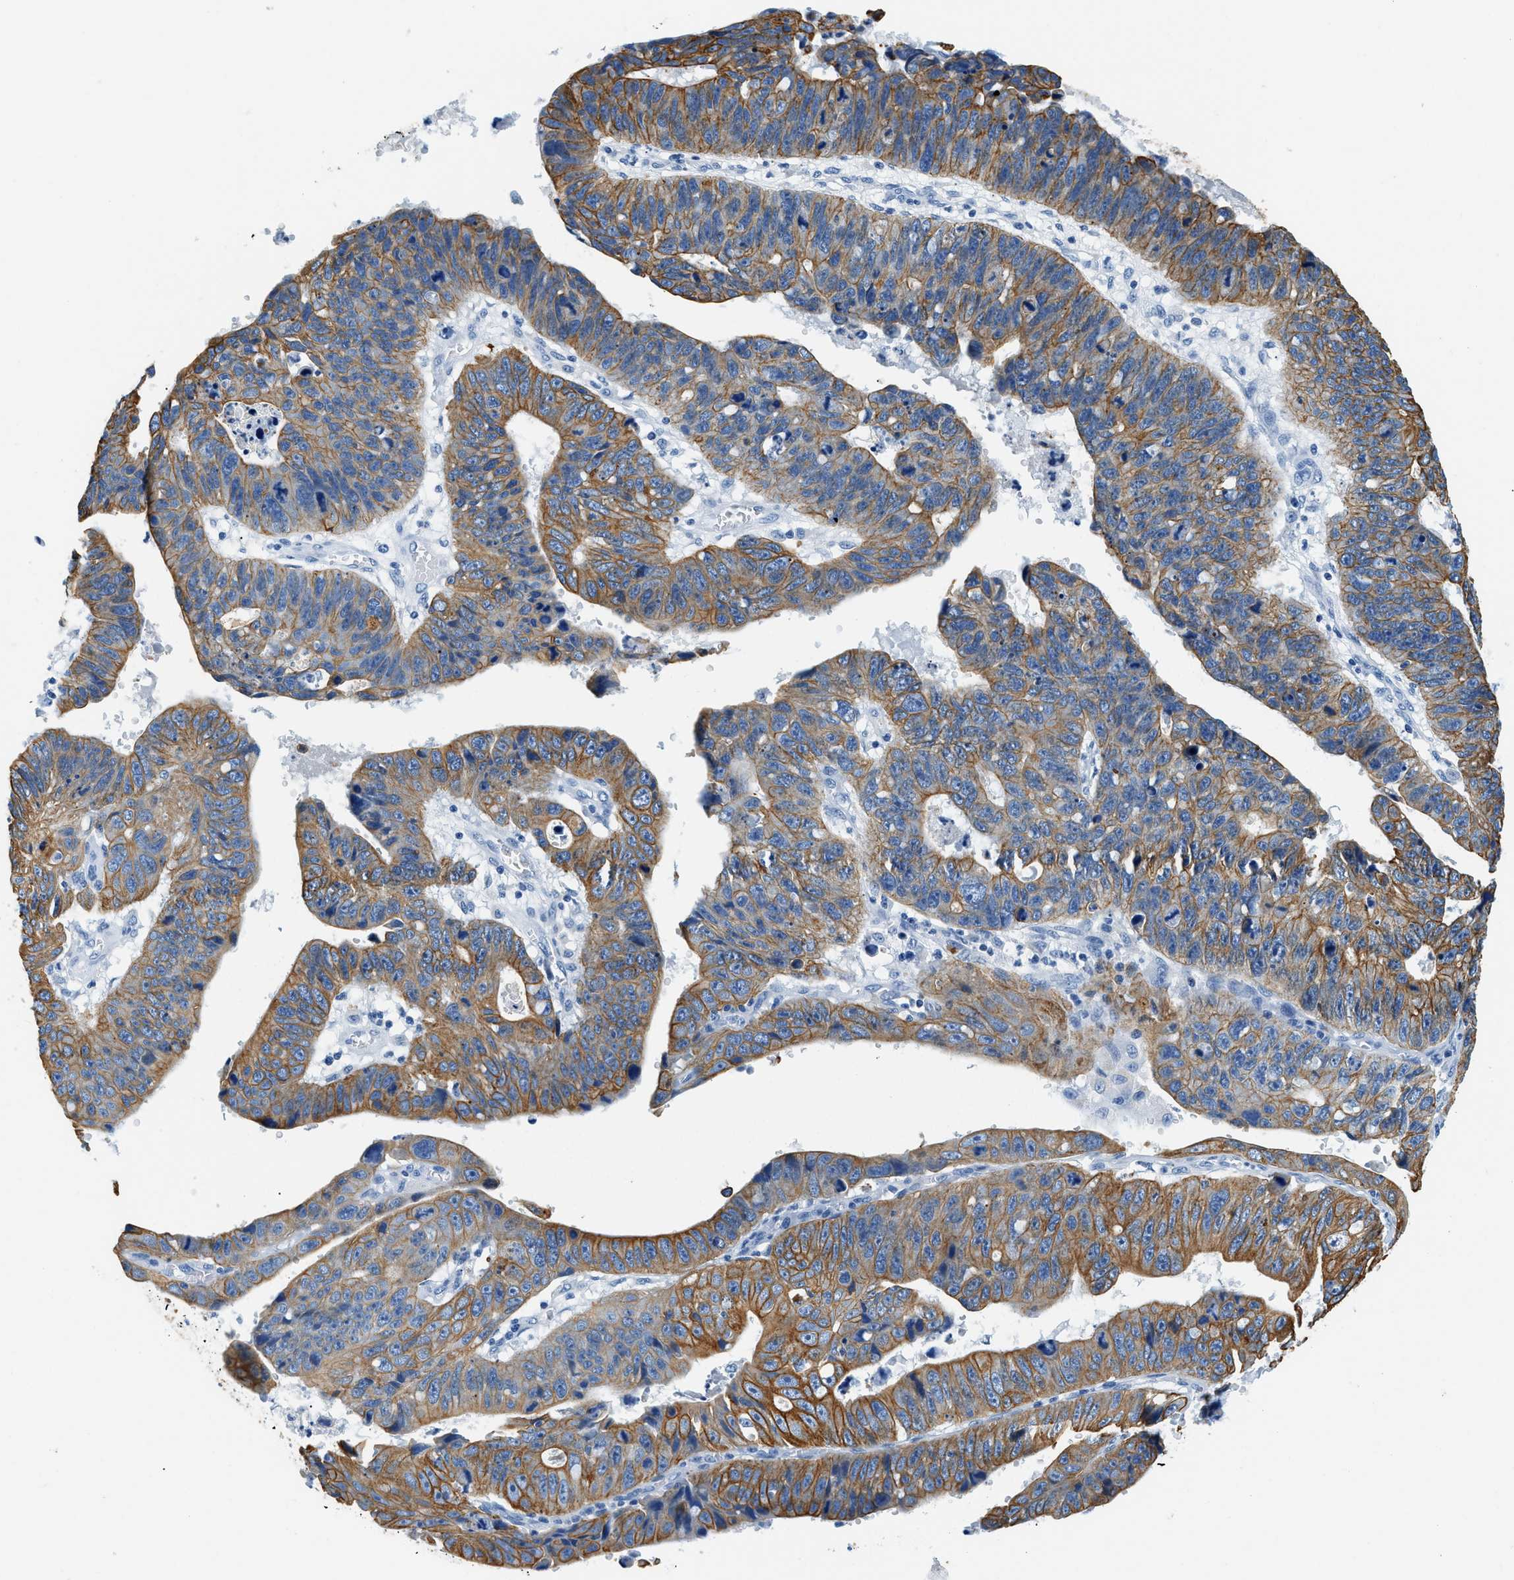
{"staining": {"intensity": "moderate", "quantity": ">75%", "location": "cytoplasmic/membranous"}, "tissue": "stomach cancer", "cell_type": "Tumor cells", "image_type": "cancer", "snomed": [{"axis": "morphology", "description": "Adenocarcinoma, NOS"}, {"axis": "topography", "description": "Stomach"}], "caption": "IHC histopathology image of neoplastic tissue: human stomach cancer (adenocarcinoma) stained using immunohistochemistry (IHC) reveals medium levels of moderate protein expression localized specifically in the cytoplasmic/membranous of tumor cells, appearing as a cytoplasmic/membranous brown color.", "gene": "STXBP2", "patient": {"sex": "male", "age": 59}}